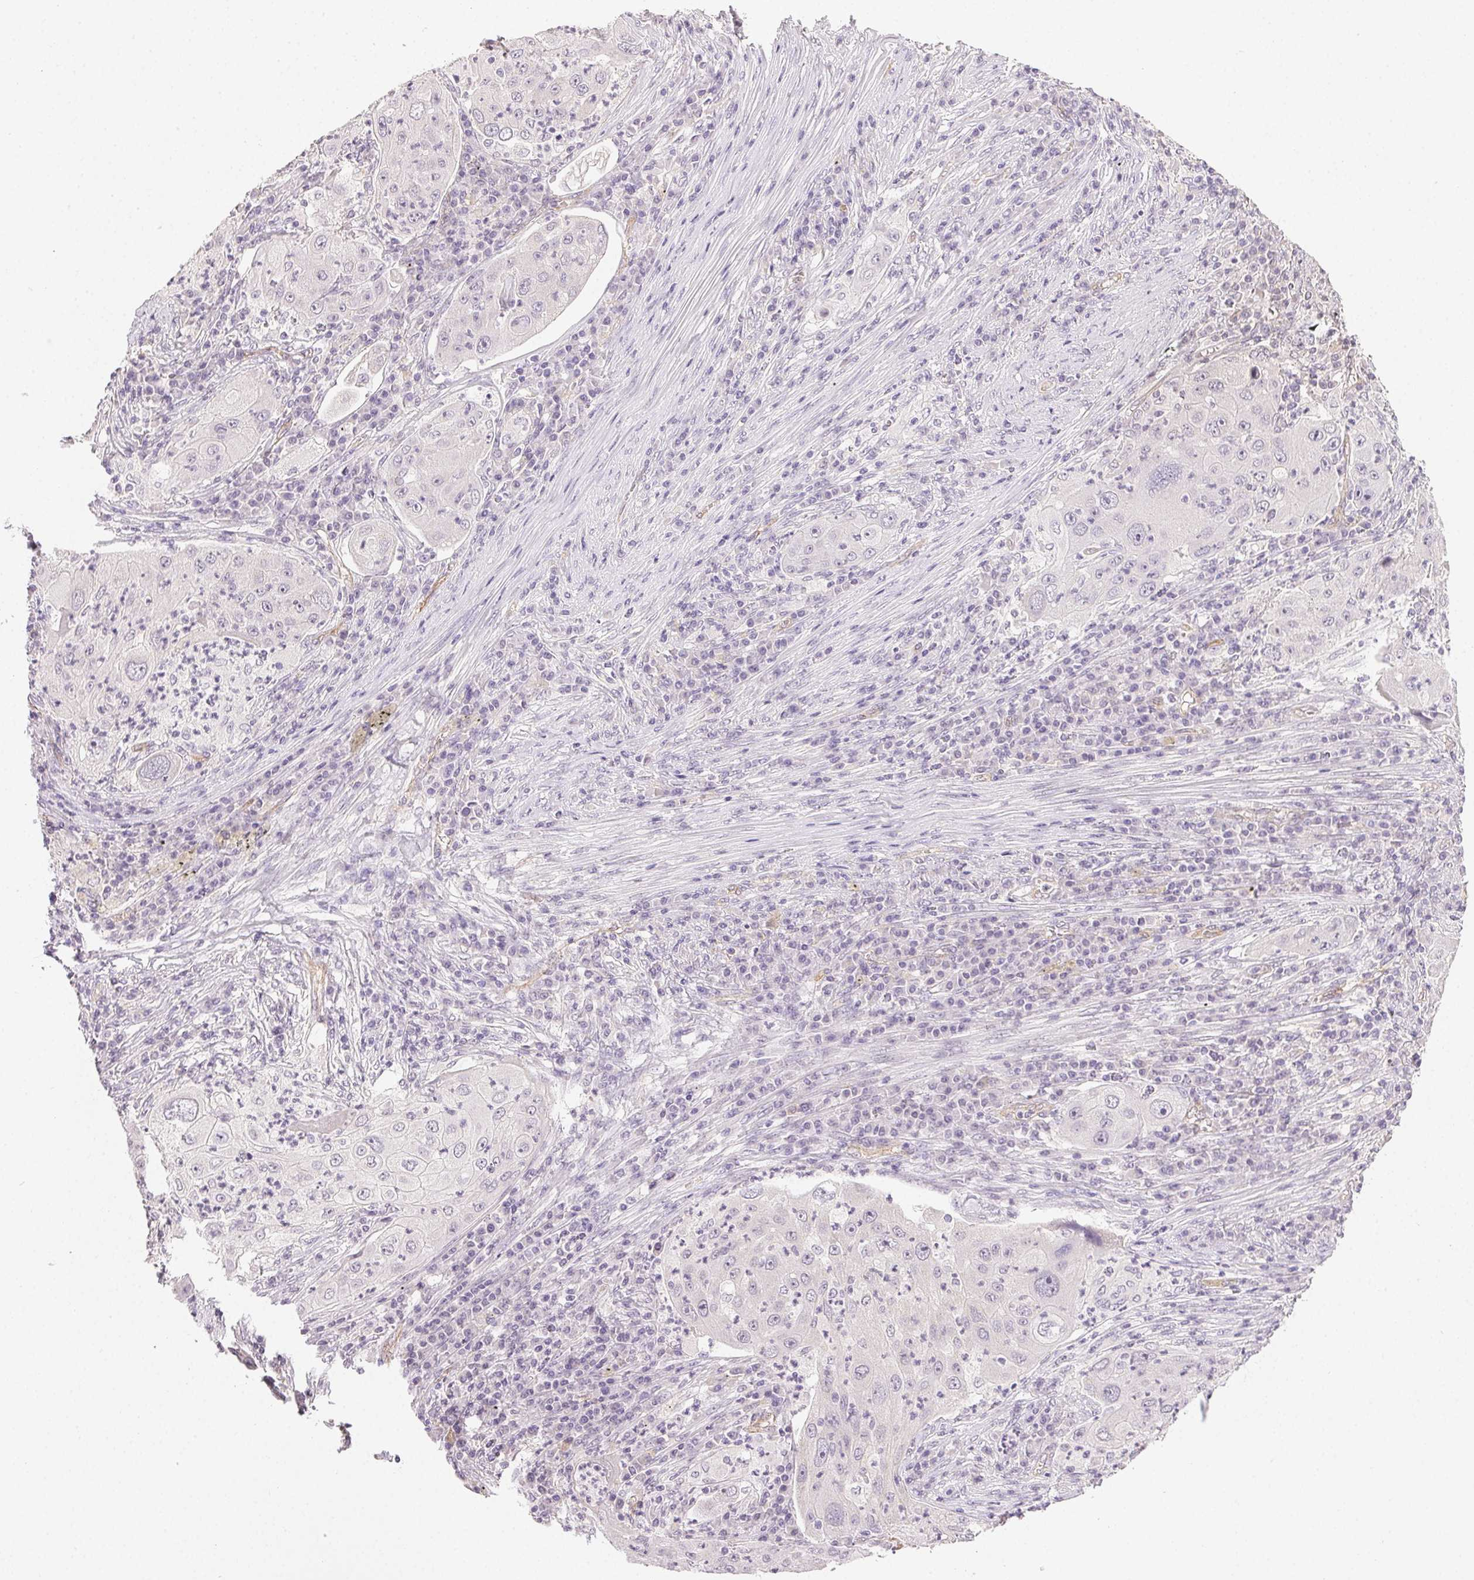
{"staining": {"intensity": "negative", "quantity": "none", "location": "none"}, "tissue": "lung cancer", "cell_type": "Tumor cells", "image_type": "cancer", "snomed": [{"axis": "morphology", "description": "Squamous cell carcinoma, NOS"}, {"axis": "topography", "description": "Lung"}], "caption": "Immunohistochemistry (IHC) photomicrograph of lung cancer (squamous cell carcinoma) stained for a protein (brown), which displays no positivity in tumor cells. Nuclei are stained in blue.", "gene": "PLCB1", "patient": {"sex": "female", "age": 59}}